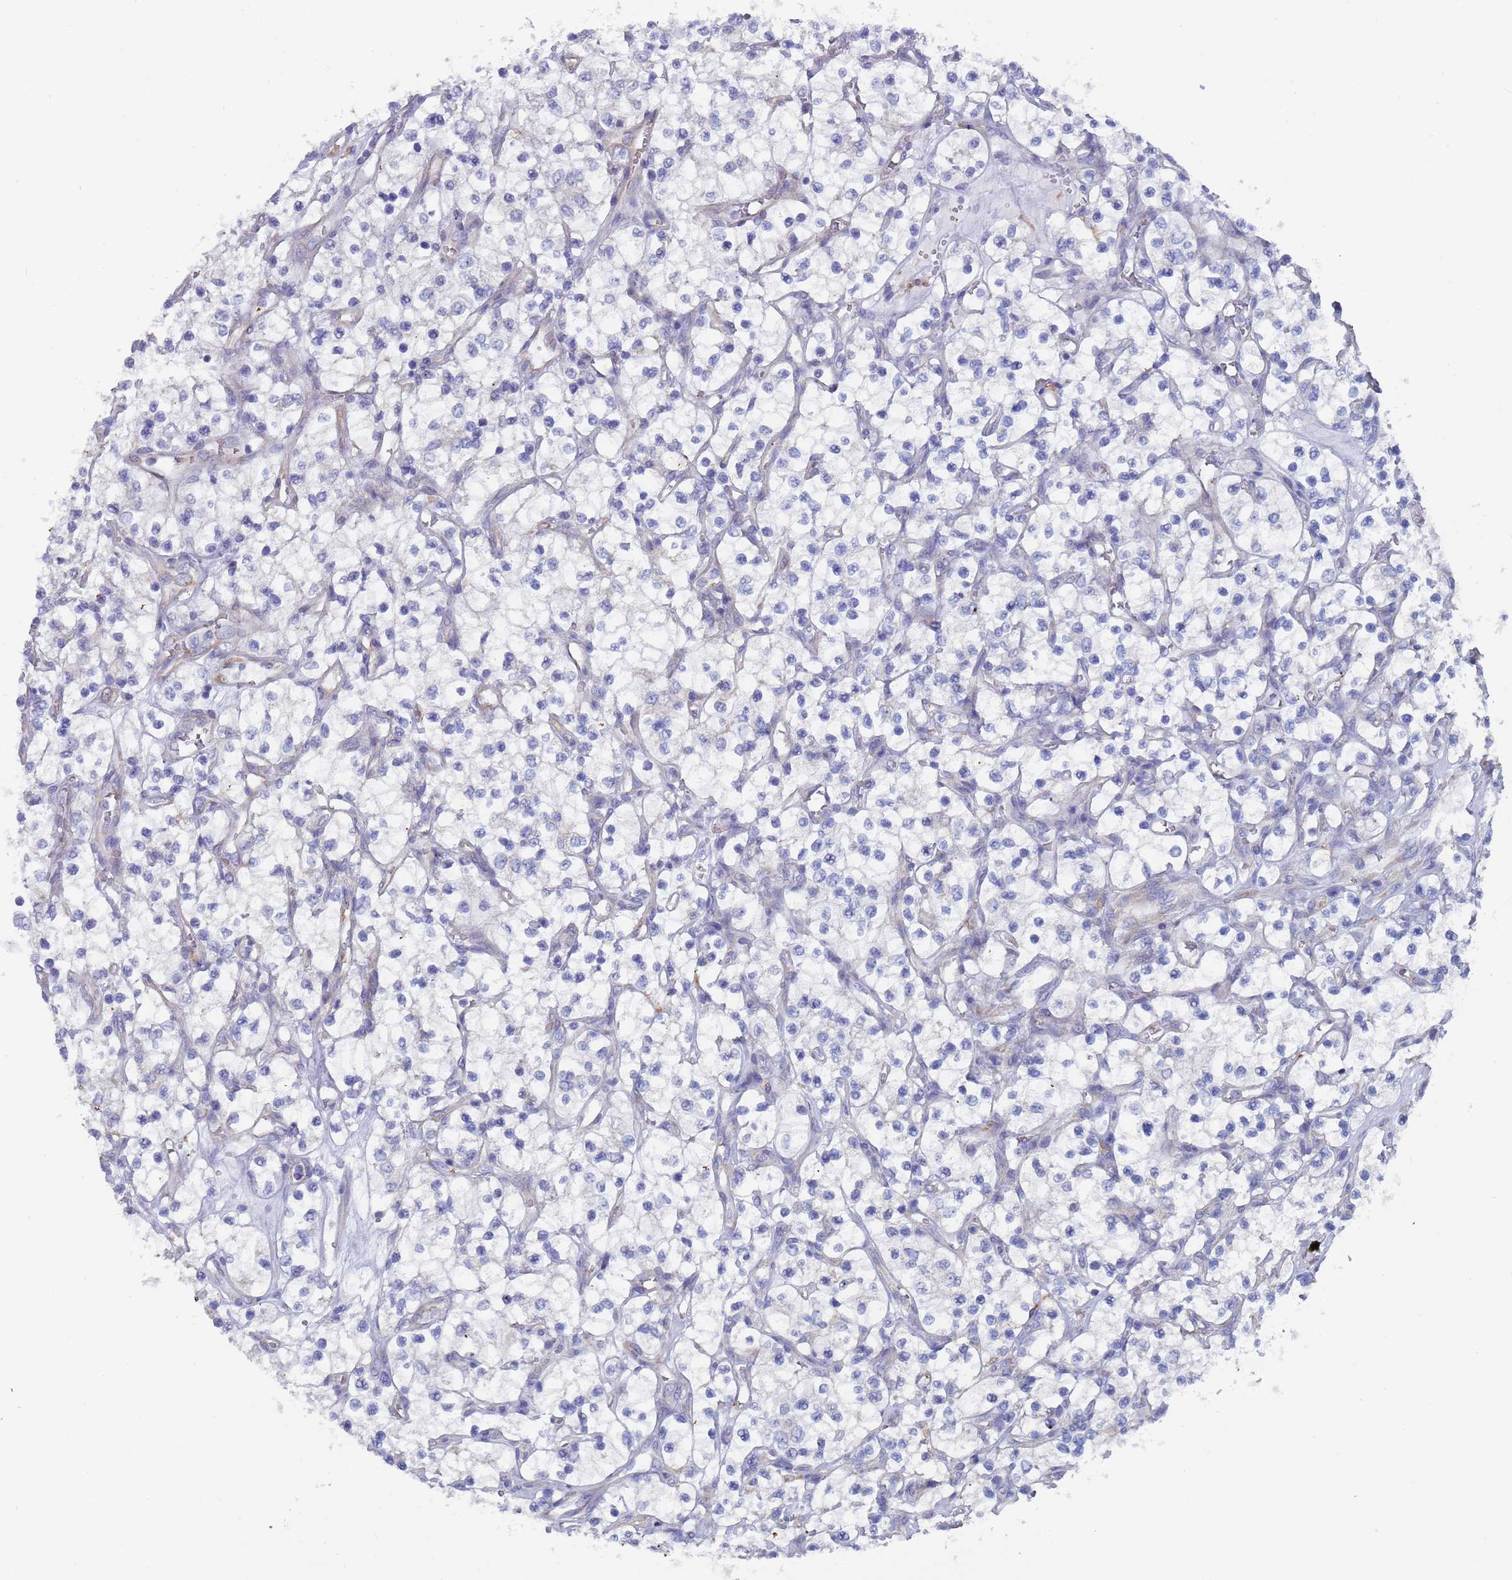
{"staining": {"intensity": "negative", "quantity": "none", "location": "none"}, "tissue": "renal cancer", "cell_type": "Tumor cells", "image_type": "cancer", "snomed": [{"axis": "morphology", "description": "Adenocarcinoma, NOS"}, {"axis": "topography", "description": "Kidney"}], "caption": "Tumor cells are negative for protein expression in human renal adenocarcinoma.", "gene": "ZNF844", "patient": {"sex": "female", "age": 69}}